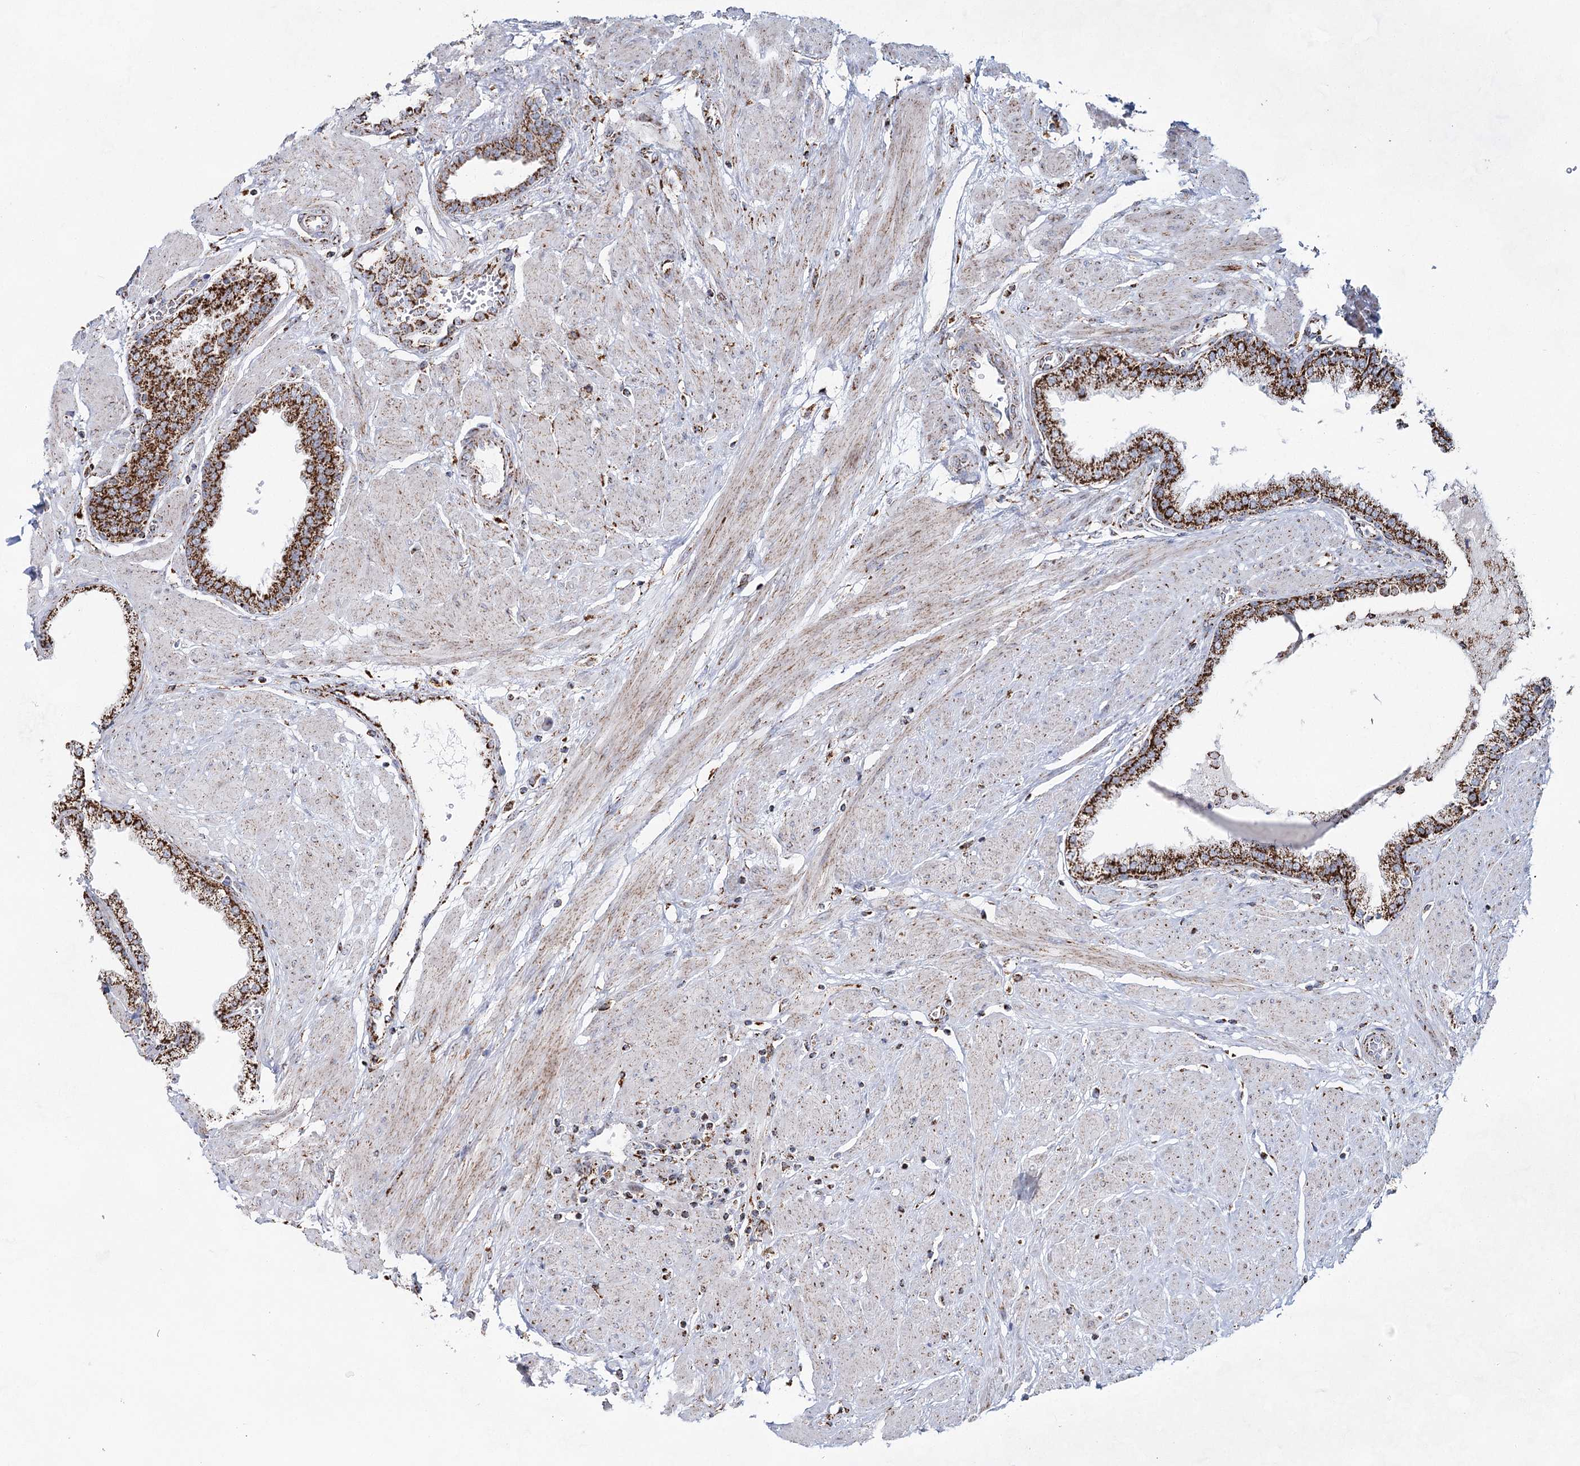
{"staining": {"intensity": "strong", "quantity": ">75%", "location": "cytoplasmic/membranous"}, "tissue": "prostate", "cell_type": "Glandular cells", "image_type": "normal", "snomed": [{"axis": "morphology", "description": "Normal tissue, NOS"}, {"axis": "topography", "description": "Prostate"}], "caption": "DAB (3,3'-diaminobenzidine) immunohistochemical staining of normal prostate demonstrates strong cytoplasmic/membranous protein positivity in approximately >75% of glandular cells.", "gene": "CWF19L1", "patient": {"sex": "male", "age": 51}}